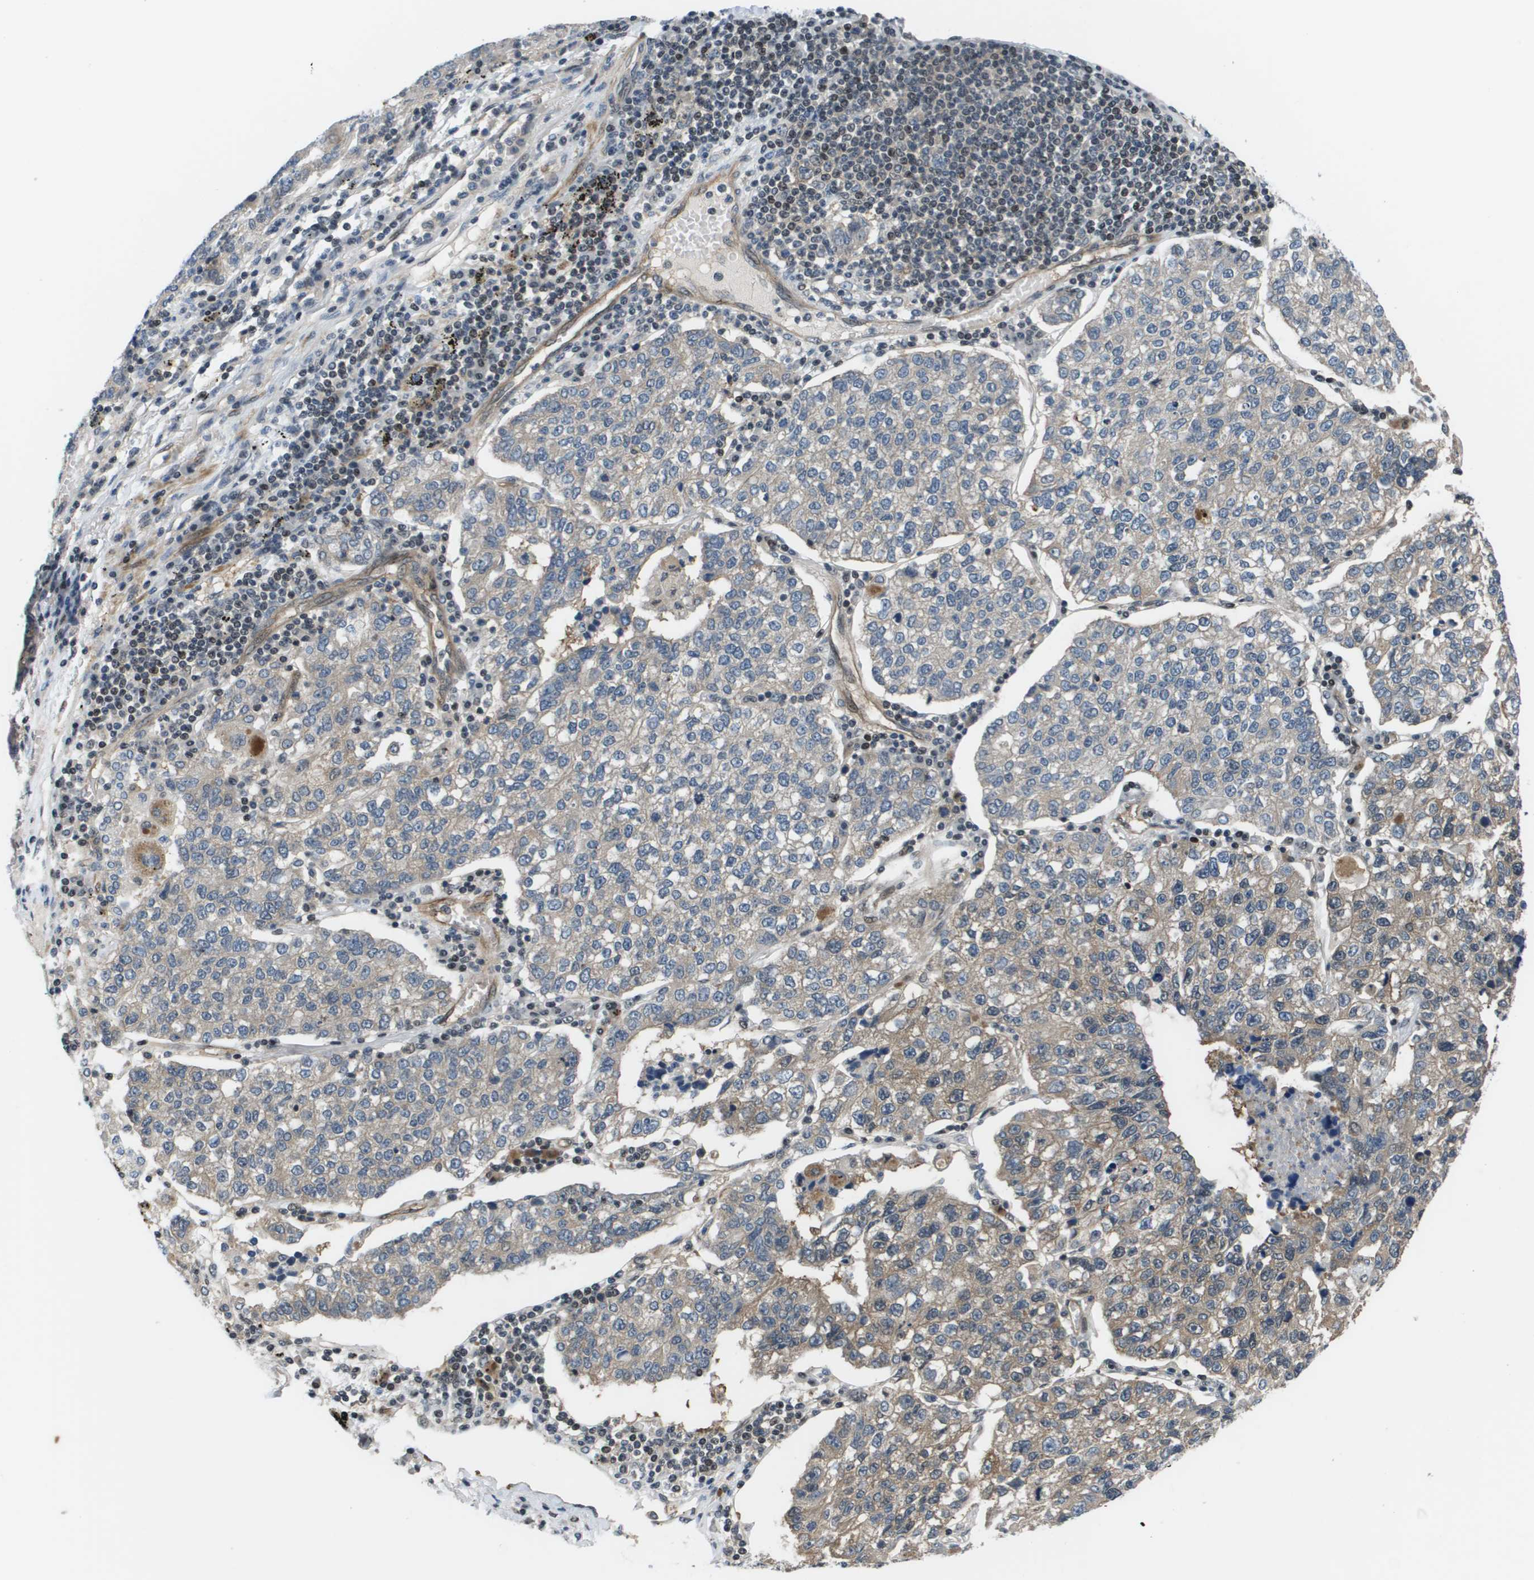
{"staining": {"intensity": "weak", "quantity": ">75%", "location": "cytoplasmic/membranous"}, "tissue": "lung cancer", "cell_type": "Tumor cells", "image_type": "cancer", "snomed": [{"axis": "morphology", "description": "Adenocarcinoma, NOS"}, {"axis": "topography", "description": "Lung"}], "caption": "Immunohistochemistry photomicrograph of neoplastic tissue: lung cancer stained using immunohistochemistry reveals low levels of weak protein expression localized specifically in the cytoplasmic/membranous of tumor cells, appearing as a cytoplasmic/membranous brown color.", "gene": "ENPP5", "patient": {"sex": "male", "age": 49}}